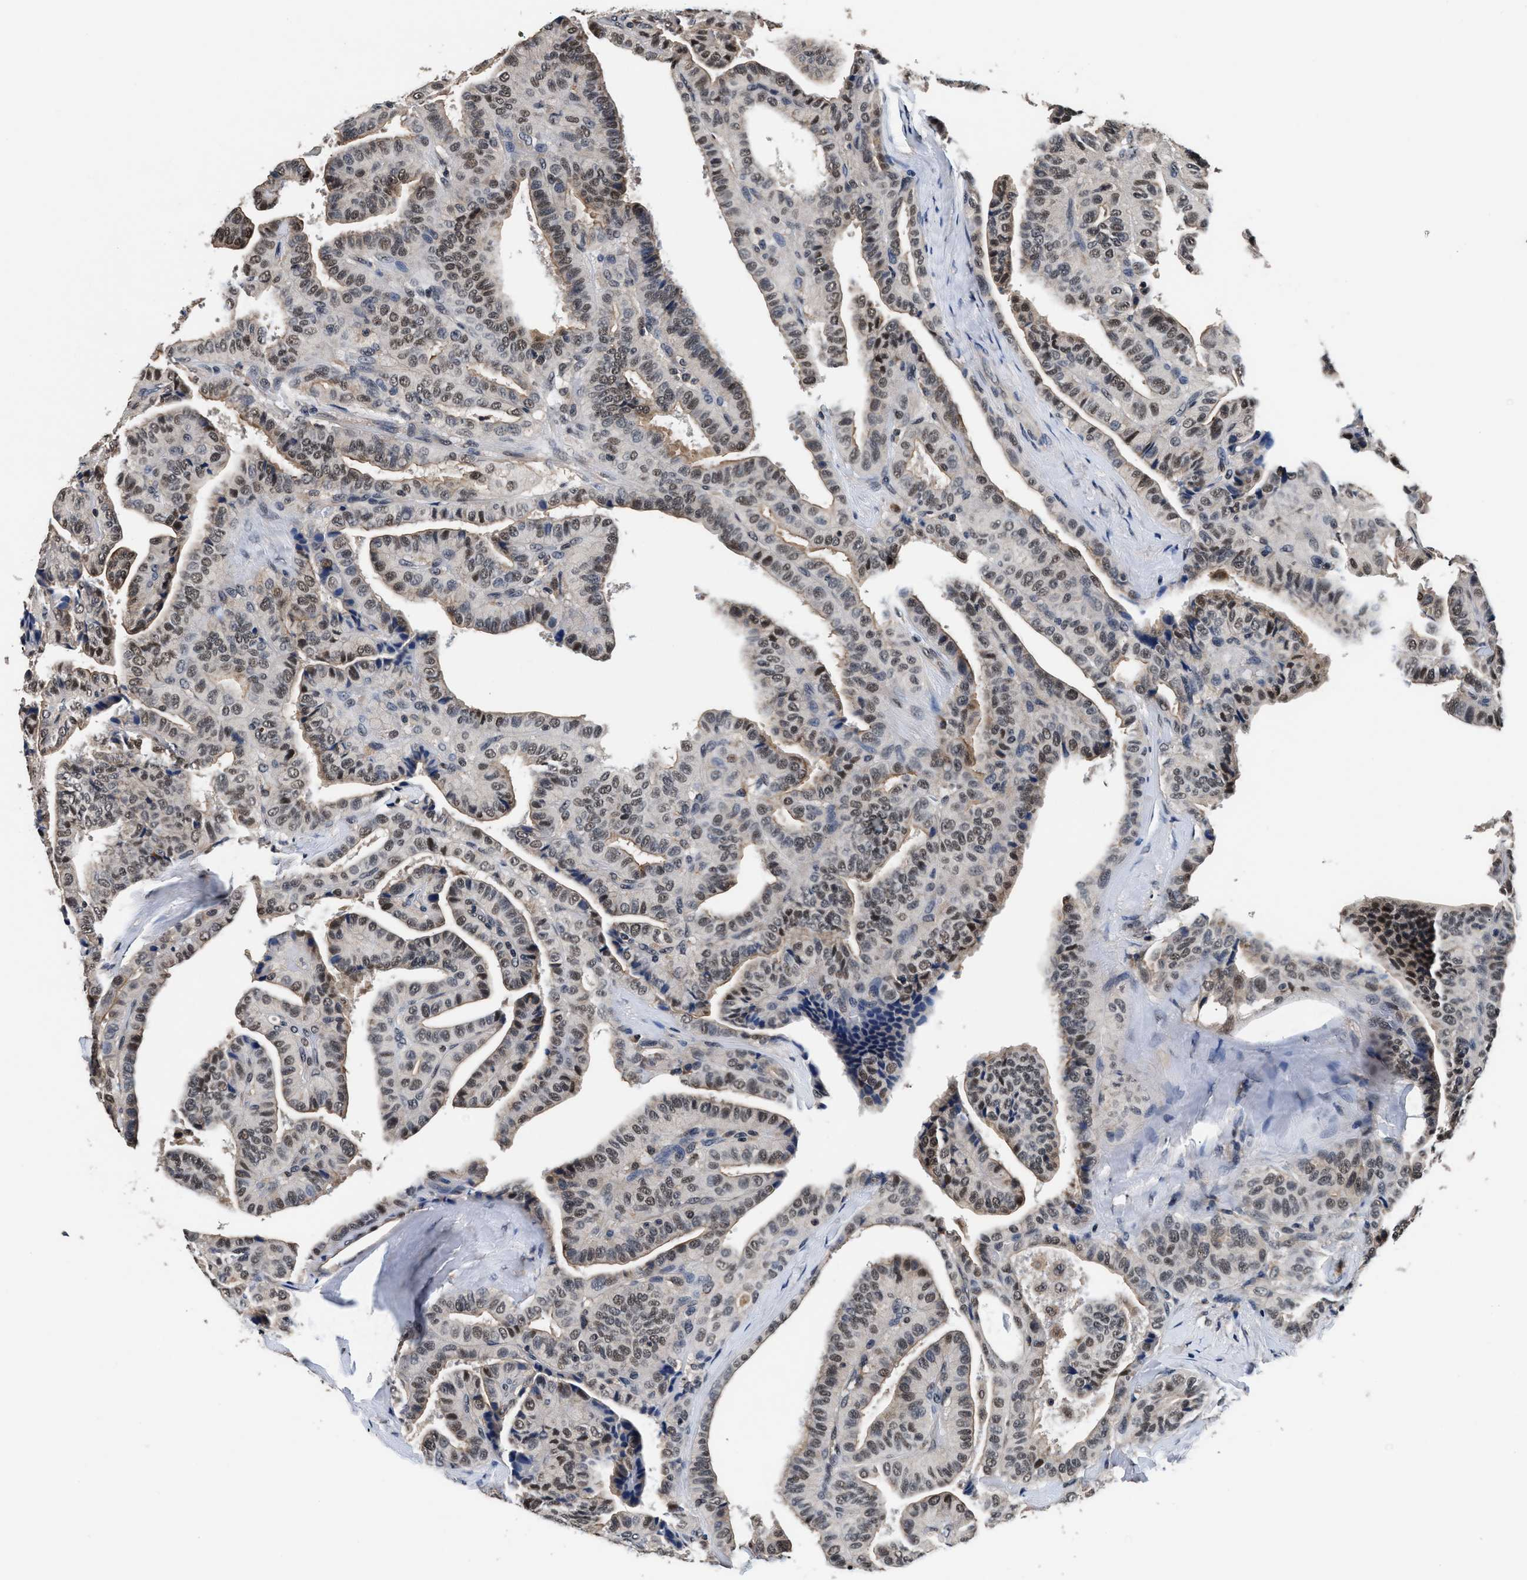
{"staining": {"intensity": "moderate", "quantity": "25%-75%", "location": "nuclear"}, "tissue": "thyroid cancer", "cell_type": "Tumor cells", "image_type": "cancer", "snomed": [{"axis": "morphology", "description": "Papillary adenocarcinoma, NOS"}, {"axis": "topography", "description": "Thyroid gland"}], "caption": "The photomicrograph shows a brown stain indicating the presence of a protein in the nuclear of tumor cells in thyroid papillary adenocarcinoma. Using DAB (3,3'-diaminobenzidine) (brown) and hematoxylin (blue) stains, captured at high magnification using brightfield microscopy.", "gene": "USP16", "patient": {"sex": "male", "age": 77}}